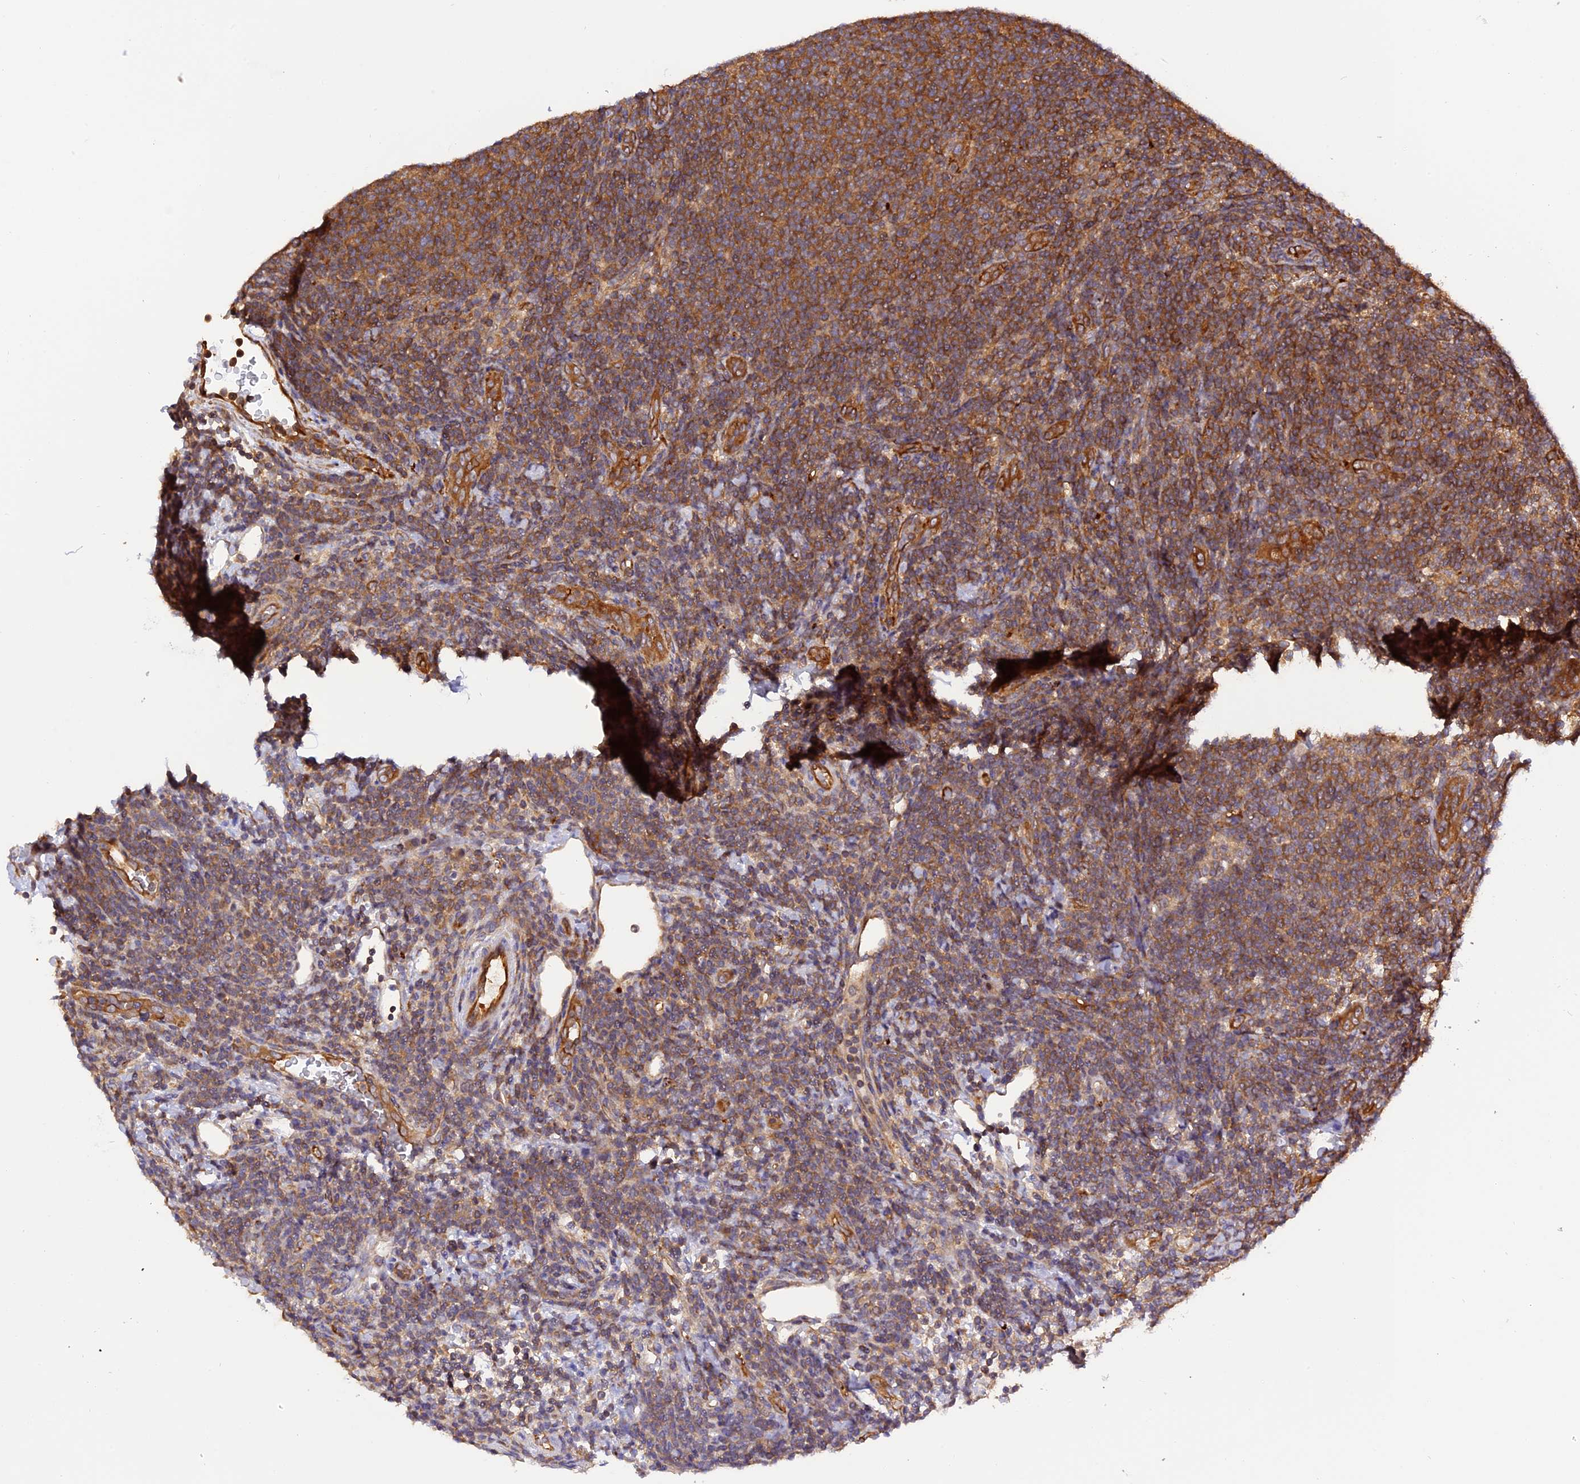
{"staining": {"intensity": "moderate", "quantity": ">75%", "location": "cytoplasmic/membranous"}, "tissue": "lymphoma", "cell_type": "Tumor cells", "image_type": "cancer", "snomed": [{"axis": "morphology", "description": "Malignant lymphoma, non-Hodgkin's type, Low grade"}, {"axis": "topography", "description": "Lymph node"}], "caption": "A medium amount of moderate cytoplasmic/membranous staining is appreciated in approximately >75% of tumor cells in lymphoma tissue.", "gene": "C5orf22", "patient": {"sex": "male", "age": 66}}